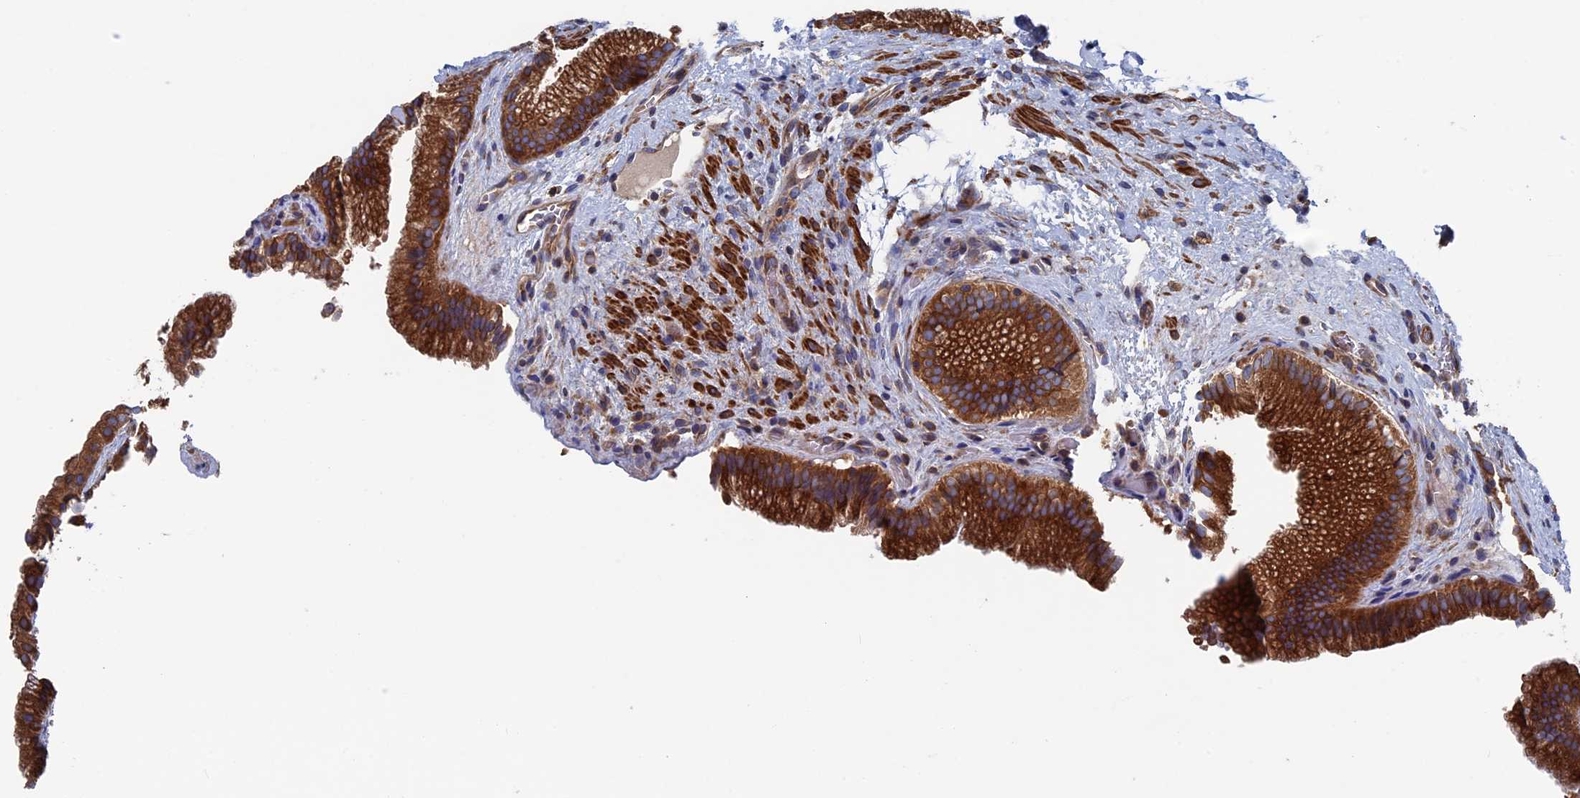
{"staining": {"intensity": "strong", "quantity": ">75%", "location": "cytoplasmic/membranous"}, "tissue": "gallbladder", "cell_type": "Glandular cells", "image_type": "normal", "snomed": [{"axis": "morphology", "description": "Normal tissue, NOS"}, {"axis": "morphology", "description": "Inflammation, NOS"}, {"axis": "topography", "description": "Gallbladder"}], "caption": "A brown stain labels strong cytoplasmic/membranous expression of a protein in glandular cells of normal human gallbladder. Nuclei are stained in blue.", "gene": "DNAJC3", "patient": {"sex": "male", "age": 51}}